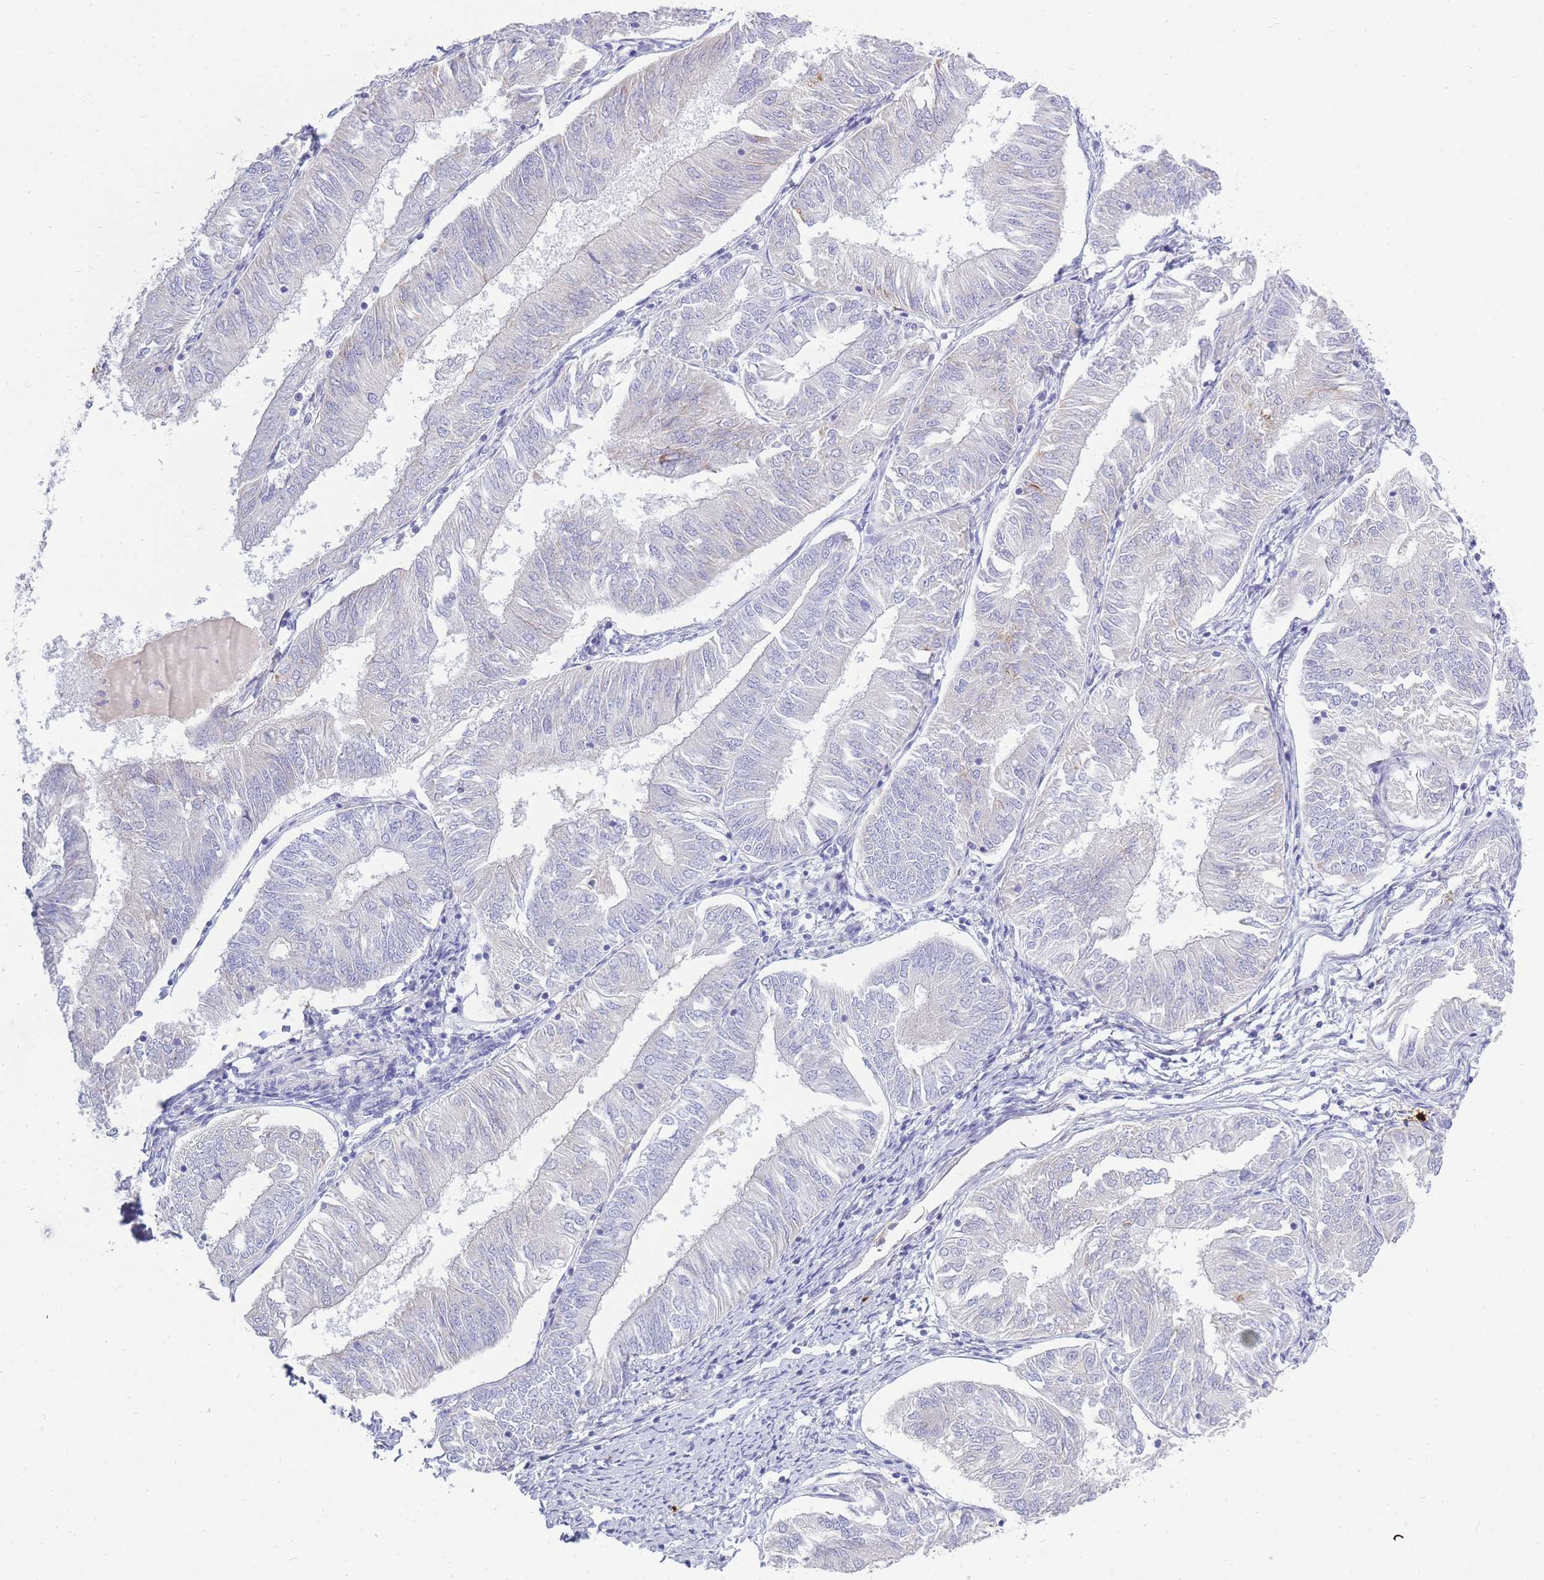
{"staining": {"intensity": "negative", "quantity": "none", "location": "none"}, "tissue": "endometrial cancer", "cell_type": "Tumor cells", "image_type": "cancer", "snomed": [{"axis": "morphology", "description": "Adenocarcinoma, NOS"}, {"axis": "topography", "description": "Endometrium"}], "caption": "The photomicrograph shows no staining of tumor cells in adenocarcinoma (endometrial).", "gene": "TPSD1", "patient": {"sex": "female", "age": 58}}